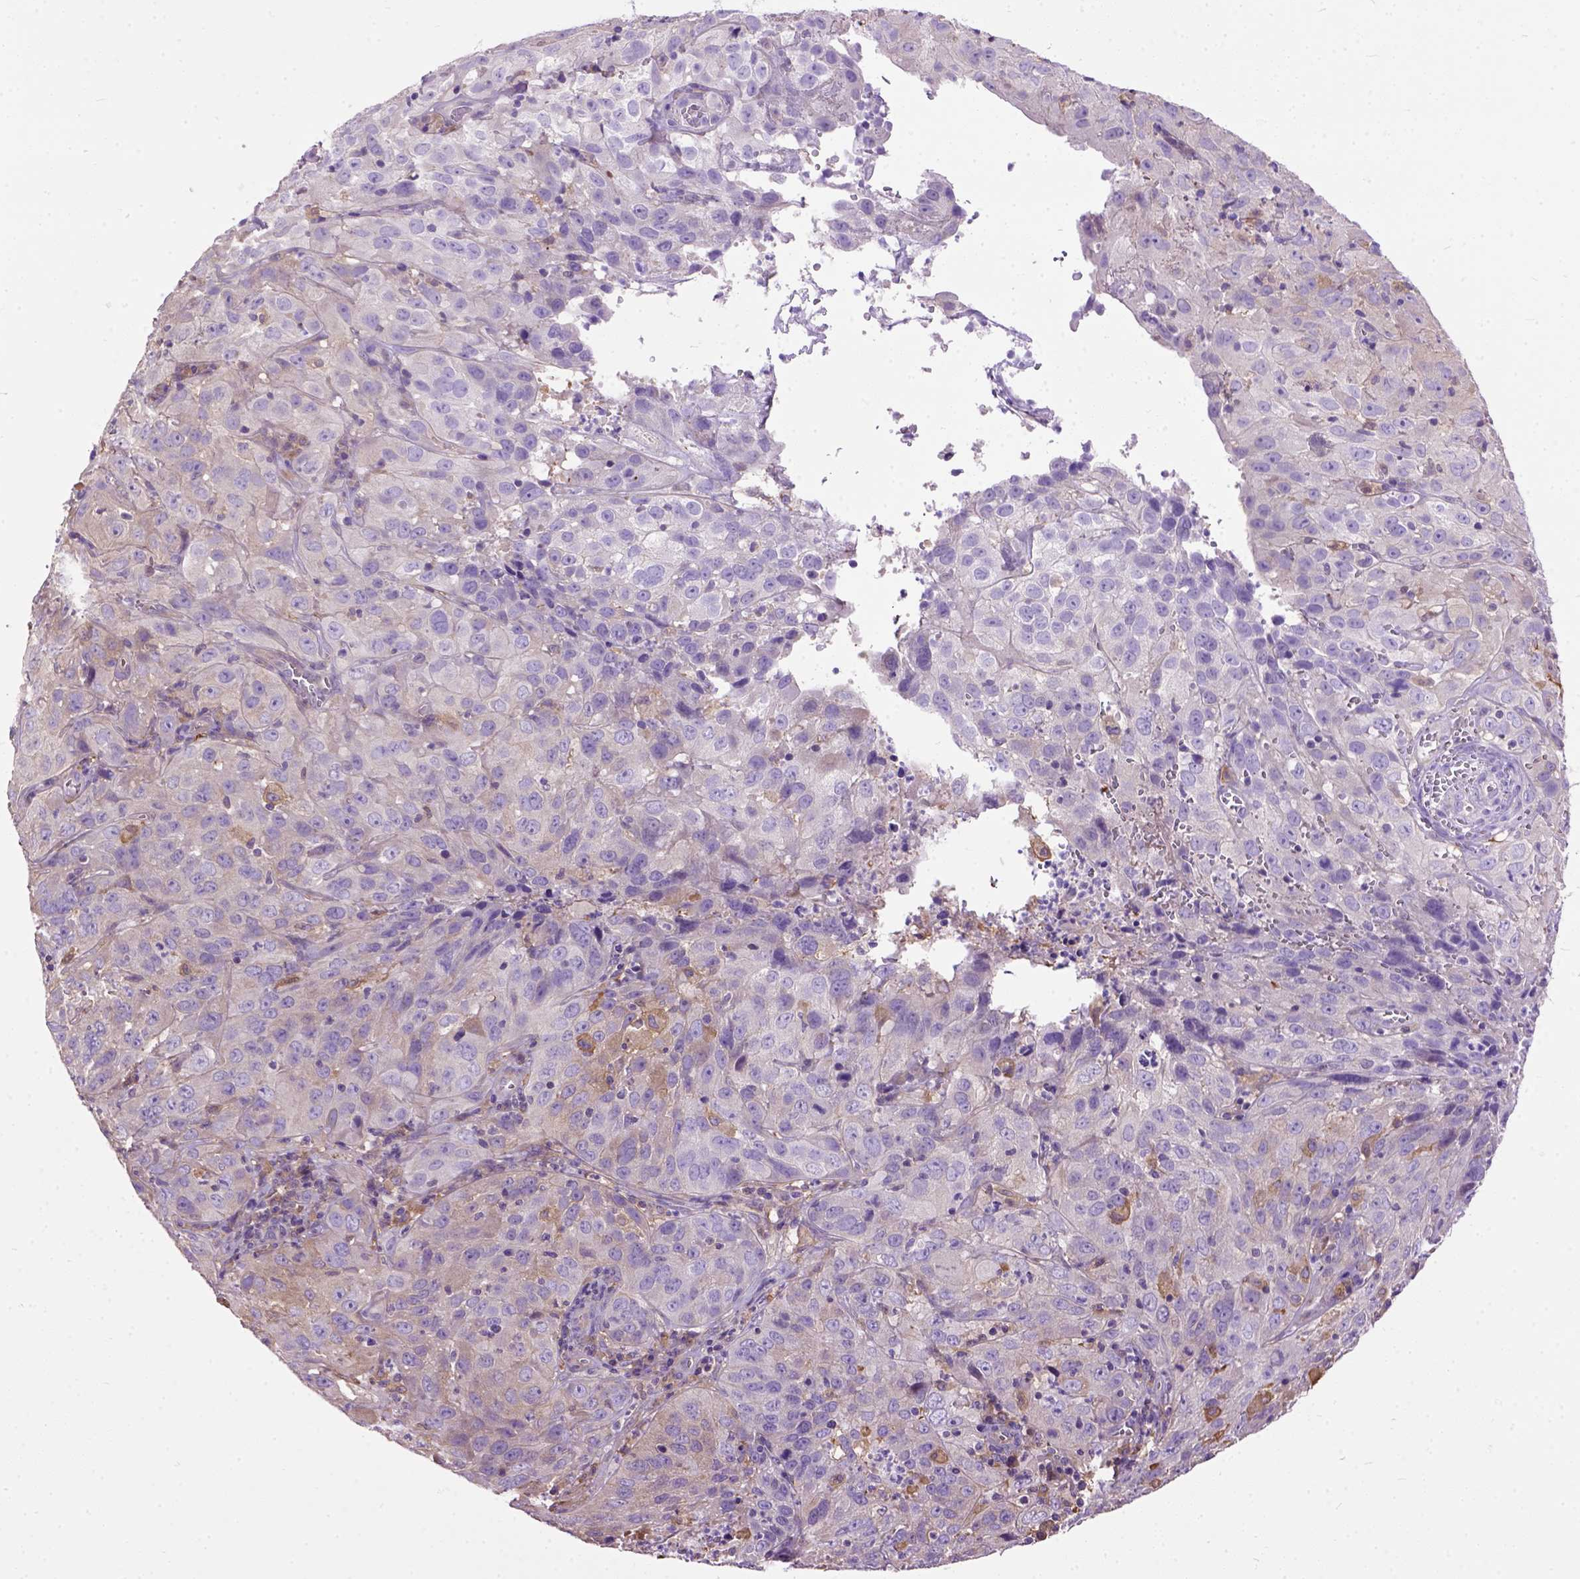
{"staining": {"intensity": "negative", "quantity": "none", "location": "none"}, "tissue": "cervical cancer", "cell_type": "Tumor cells", "image_type": "cancer", "snomed": [{"axis": "morphology", "description": "Squamous cell carcinoma, NOS"}, {"axis": "topography", "description": "Cervix"}], "caption": "Micrograph shows no protein positivity in tumor cells of cervical squamous cell carcinoma tissue.", "gene": "SEMA4F", "patient": {"sex": "female", "age": 32}}